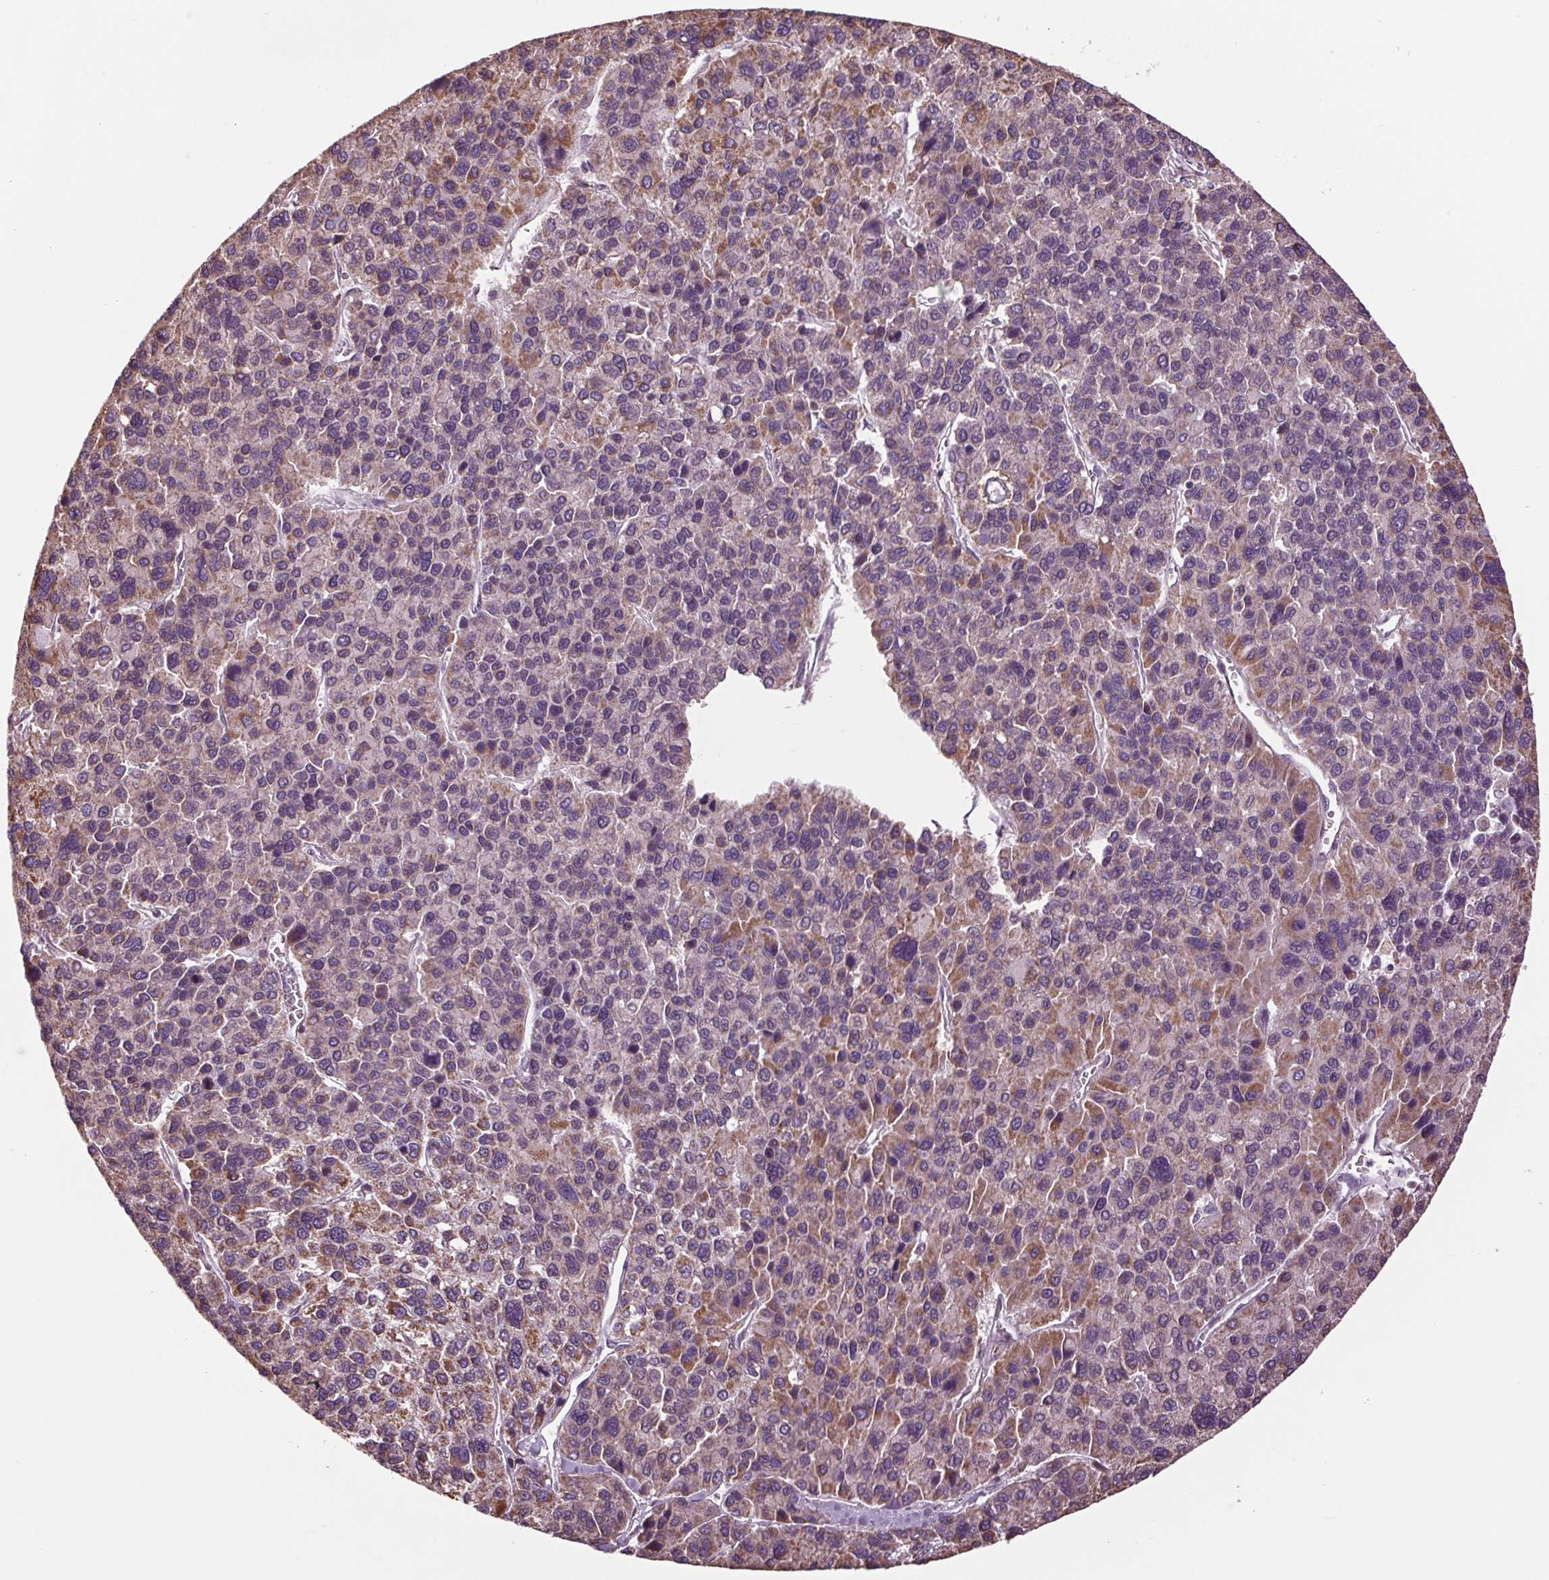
{"staining": {"intensity": "weak", "quantity": "25%-75%", "location": "cytoplasmic/membranous"}, "tissue": "liver cancer", "cell_type": "Tumor cells", "image_type": "cancer", "snomed": [{"axis": "morphology", "description": "Carcinoma, Hepatocellular, NOS"}, {"axis": "topography", "description": "Liver"}], "caption": "The image exhibits a brown stain indicating the presence of a protein in the cytoplasmic/membranous of tumor cells in liver hepatocellular carcinoma.", "gene": "RNPEP", "patient": {"sex": "female", "age": 41}}